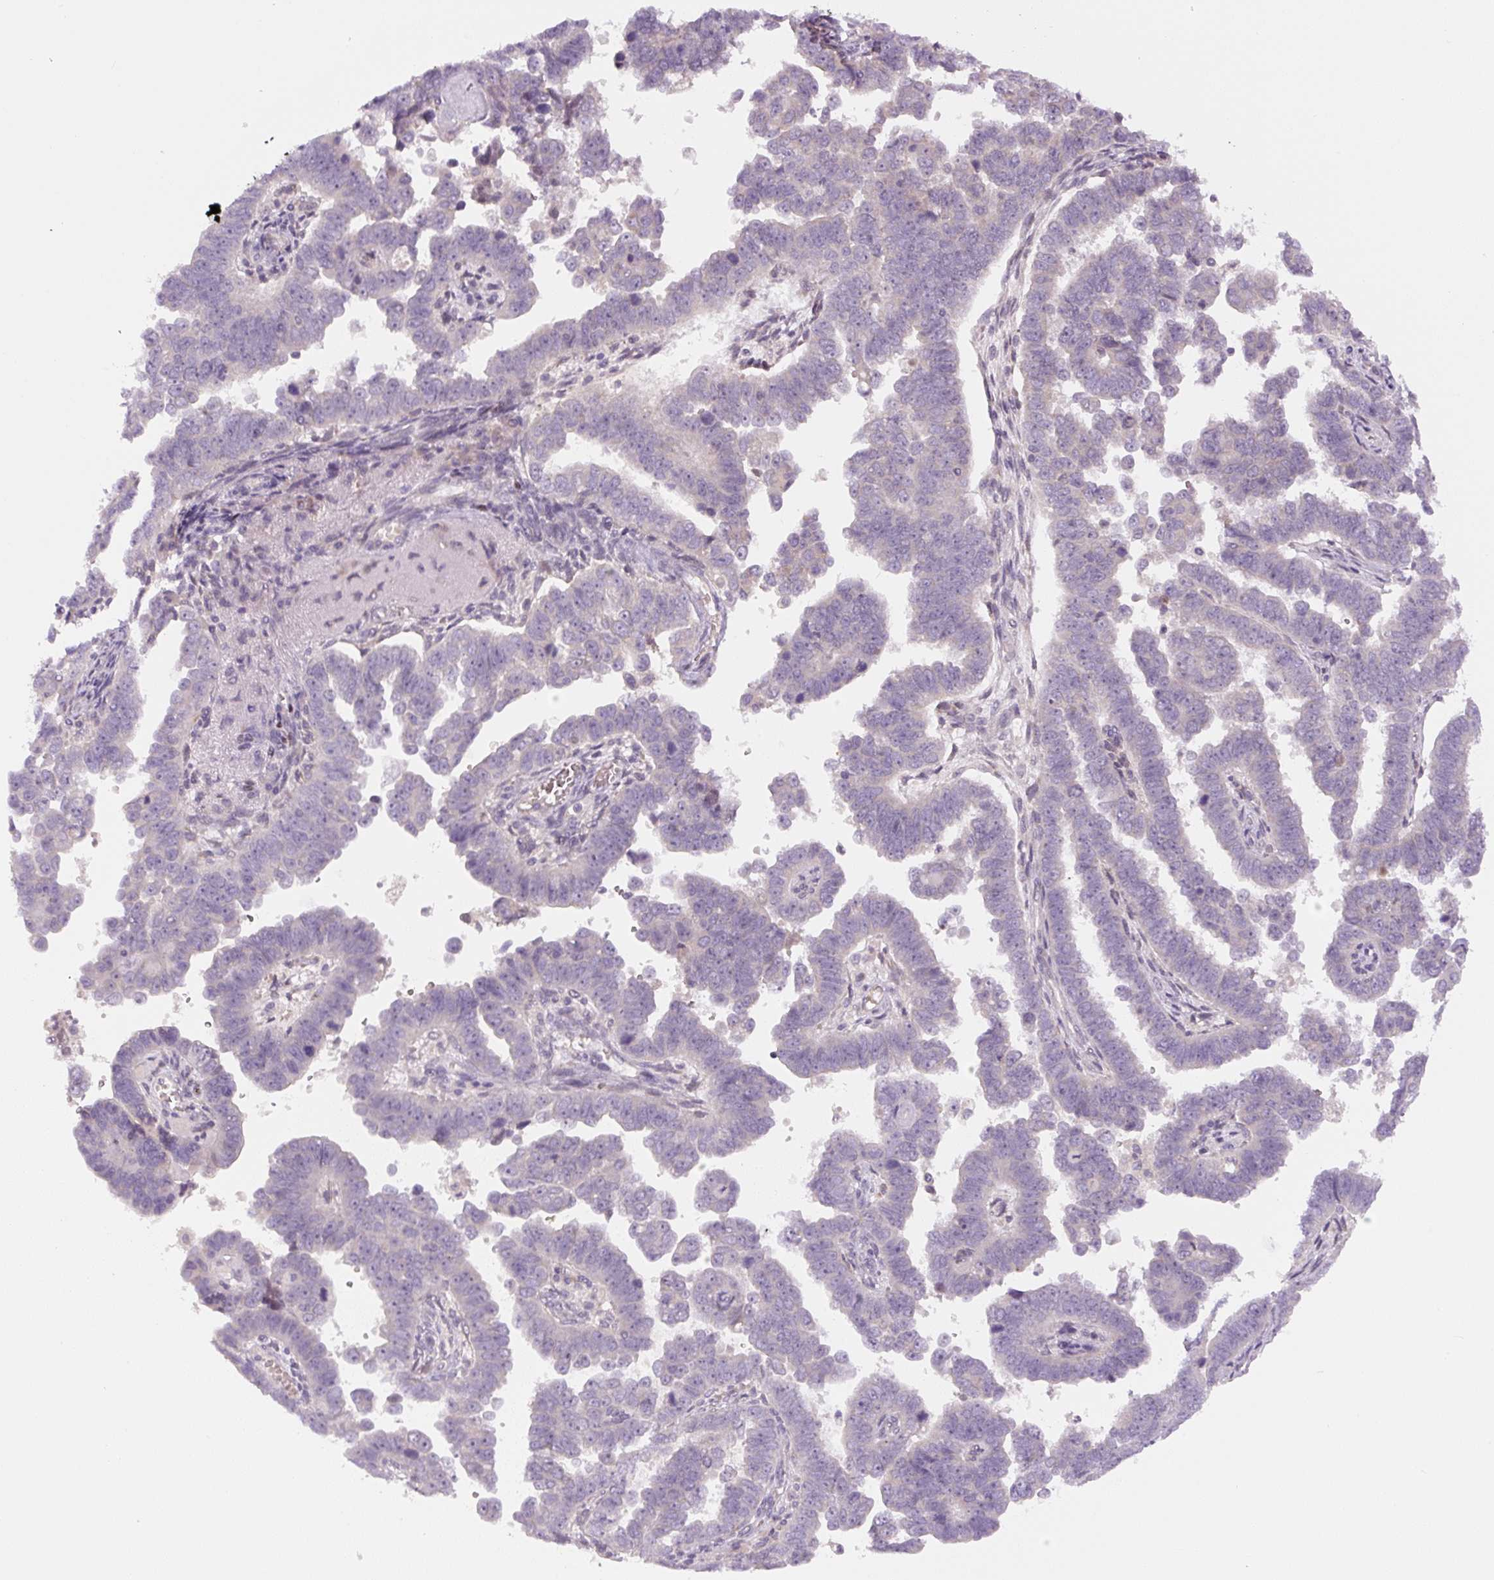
{"staining": {"intensity": "negative", "quantity": "none", "location": "none"}, "tissue": "endometrial cancer", "cell_type": "Tumor cells", "image_type": "cancer", "snomed": [{"axis": "morphology", "description": "Adenocarcinoma, NOS"}, {"axis": "topography", "description": "Endometrium"}], "caption": "Immunohistochemical staining of human endometrial adenocarcinoma reveals no significant positivity in tumor cells.", "gene": "YIF1B", "patient": {"sex": "female", "age": 75}}